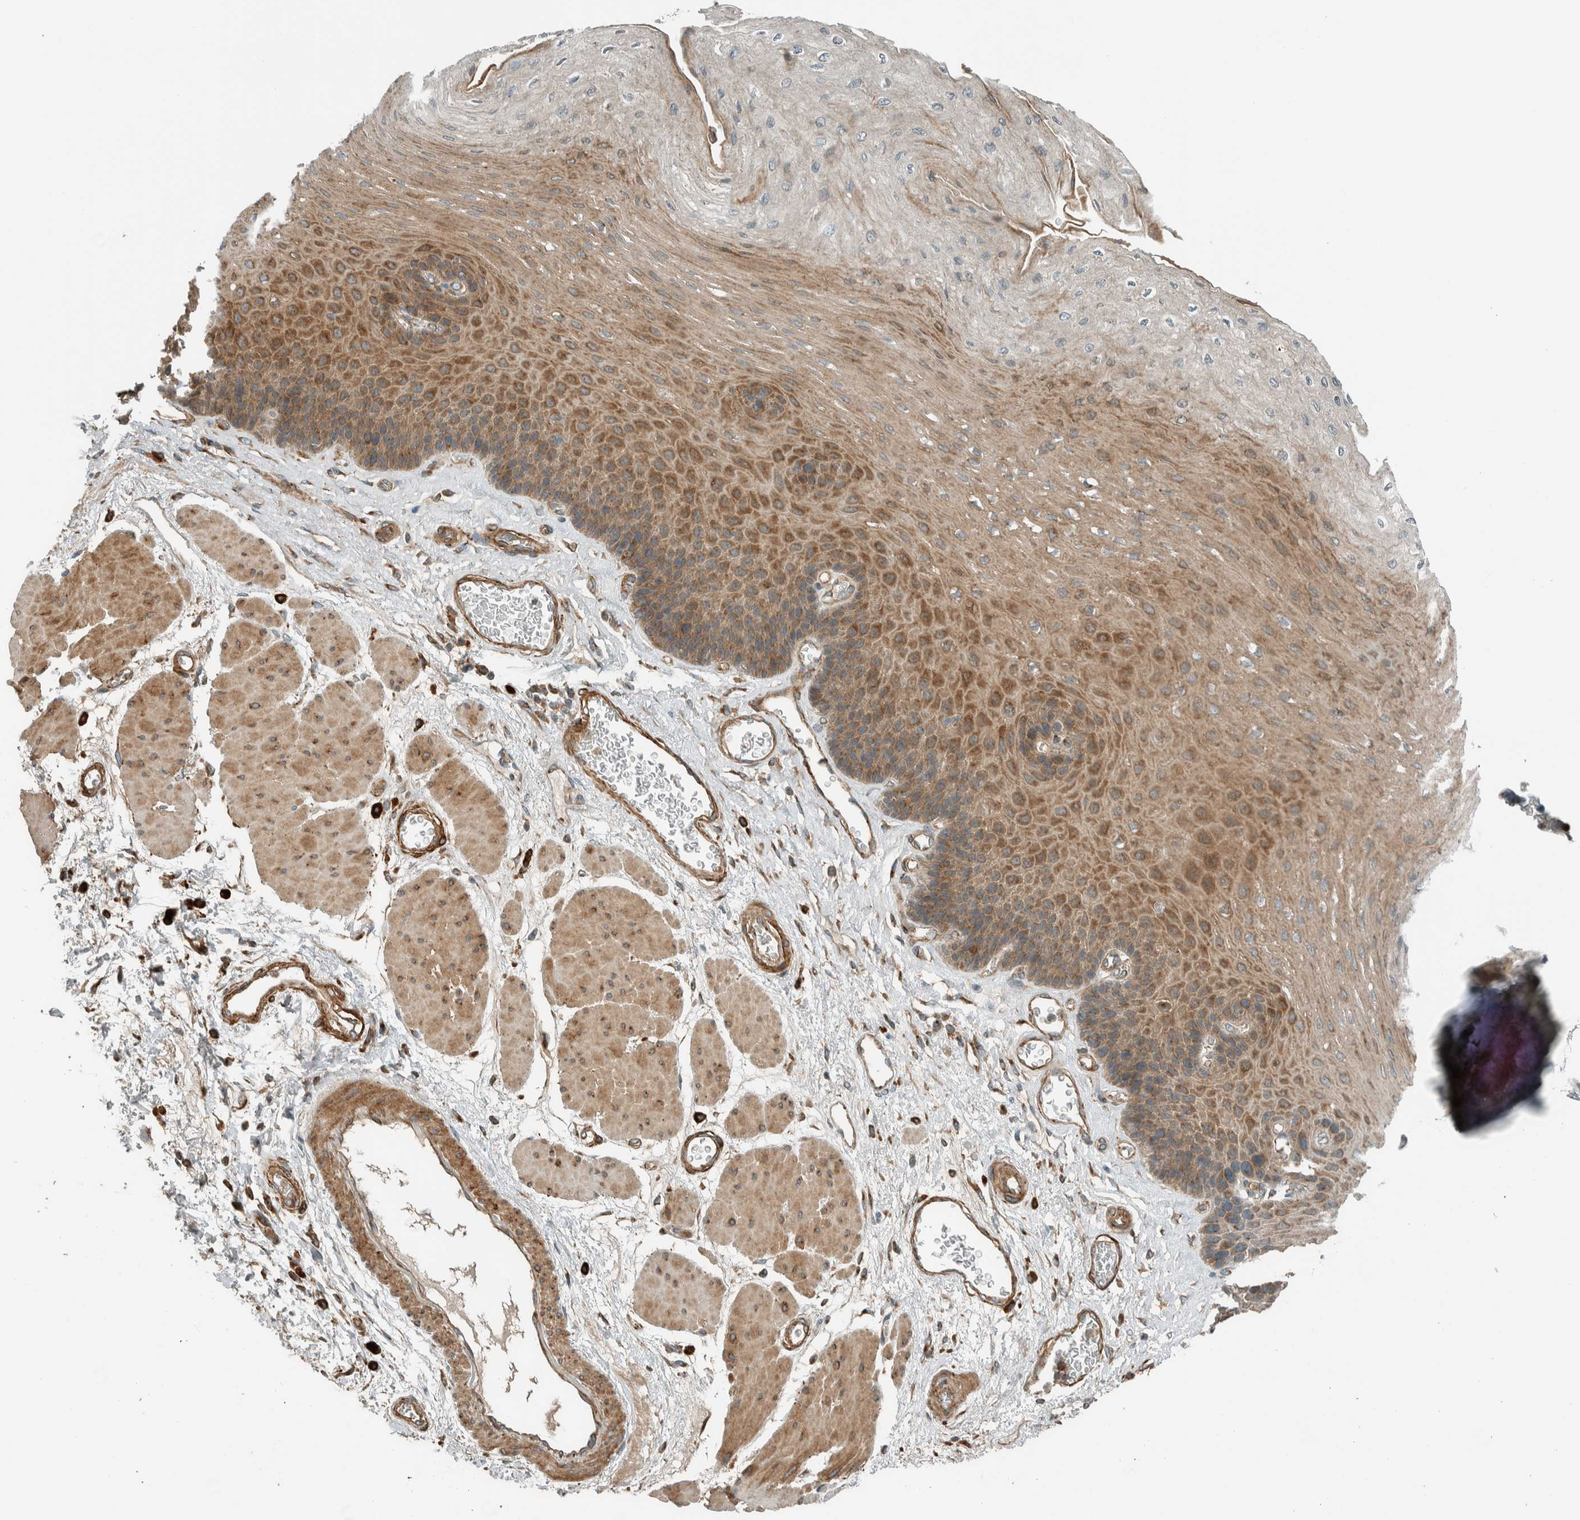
{"staining": {"intensity": "moderate", "quantity": ">75%", "location": "cytoplasmic/membranous"}, "tissue": "esophagus", "cell_type": "Squamous epithelial cells", "image_type": "normal", "snomed": [{"axis": "morphology", "description": "Normal tissue, NOS"}, {"axis": "topography", "description": "Esophagus"}], "caption": "Squamous epithelial cells show medium levels of moderate cytoplasmic/membranous positivity in approximately >75% of cells in normal esophagus. (brown staining indicates protein expression, while blue staining denotes nuclei).", "gene": "EXOC7", "patient": {"sex": "female", "age": 72}}